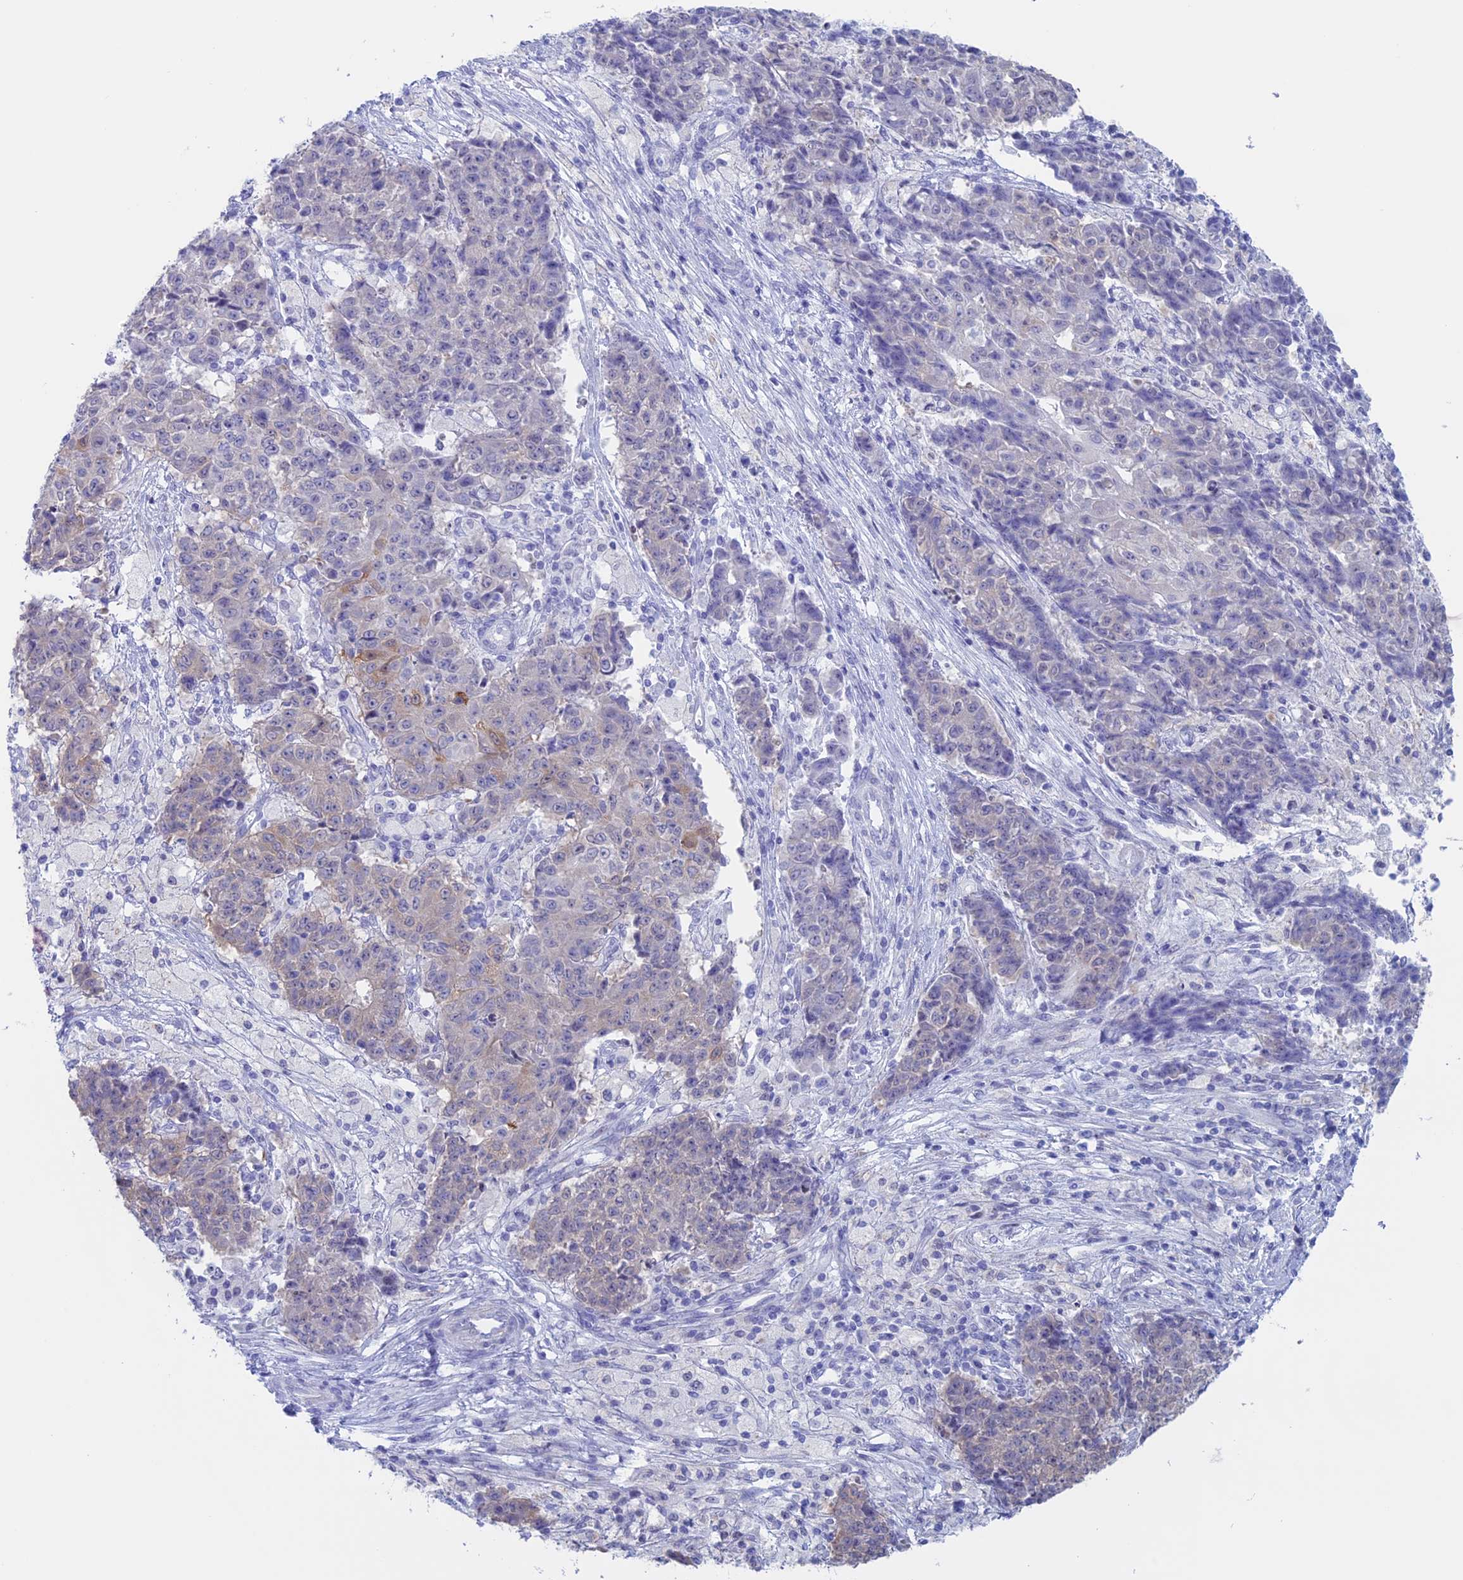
{"staining": {"intensity": "weak", "quantity": "<25%", "location": "cytoplasmic/membranous"}, "tissue": "ovarian cancer", "cell_type": "Tumor cells", "image_type": "cancer", "snomed": [{"axis": "morphology", "description": "Carcinoma, endometroid"}, {"axis": "topography", "description": "Ovary"}], "caption": "DAB immunohistochemical staining of human ovarian endometroid carcinoma shows no significant expression in tumor cells.", "gene": "LHFPL2", "patient": {"sex": "female", "age": 42}}